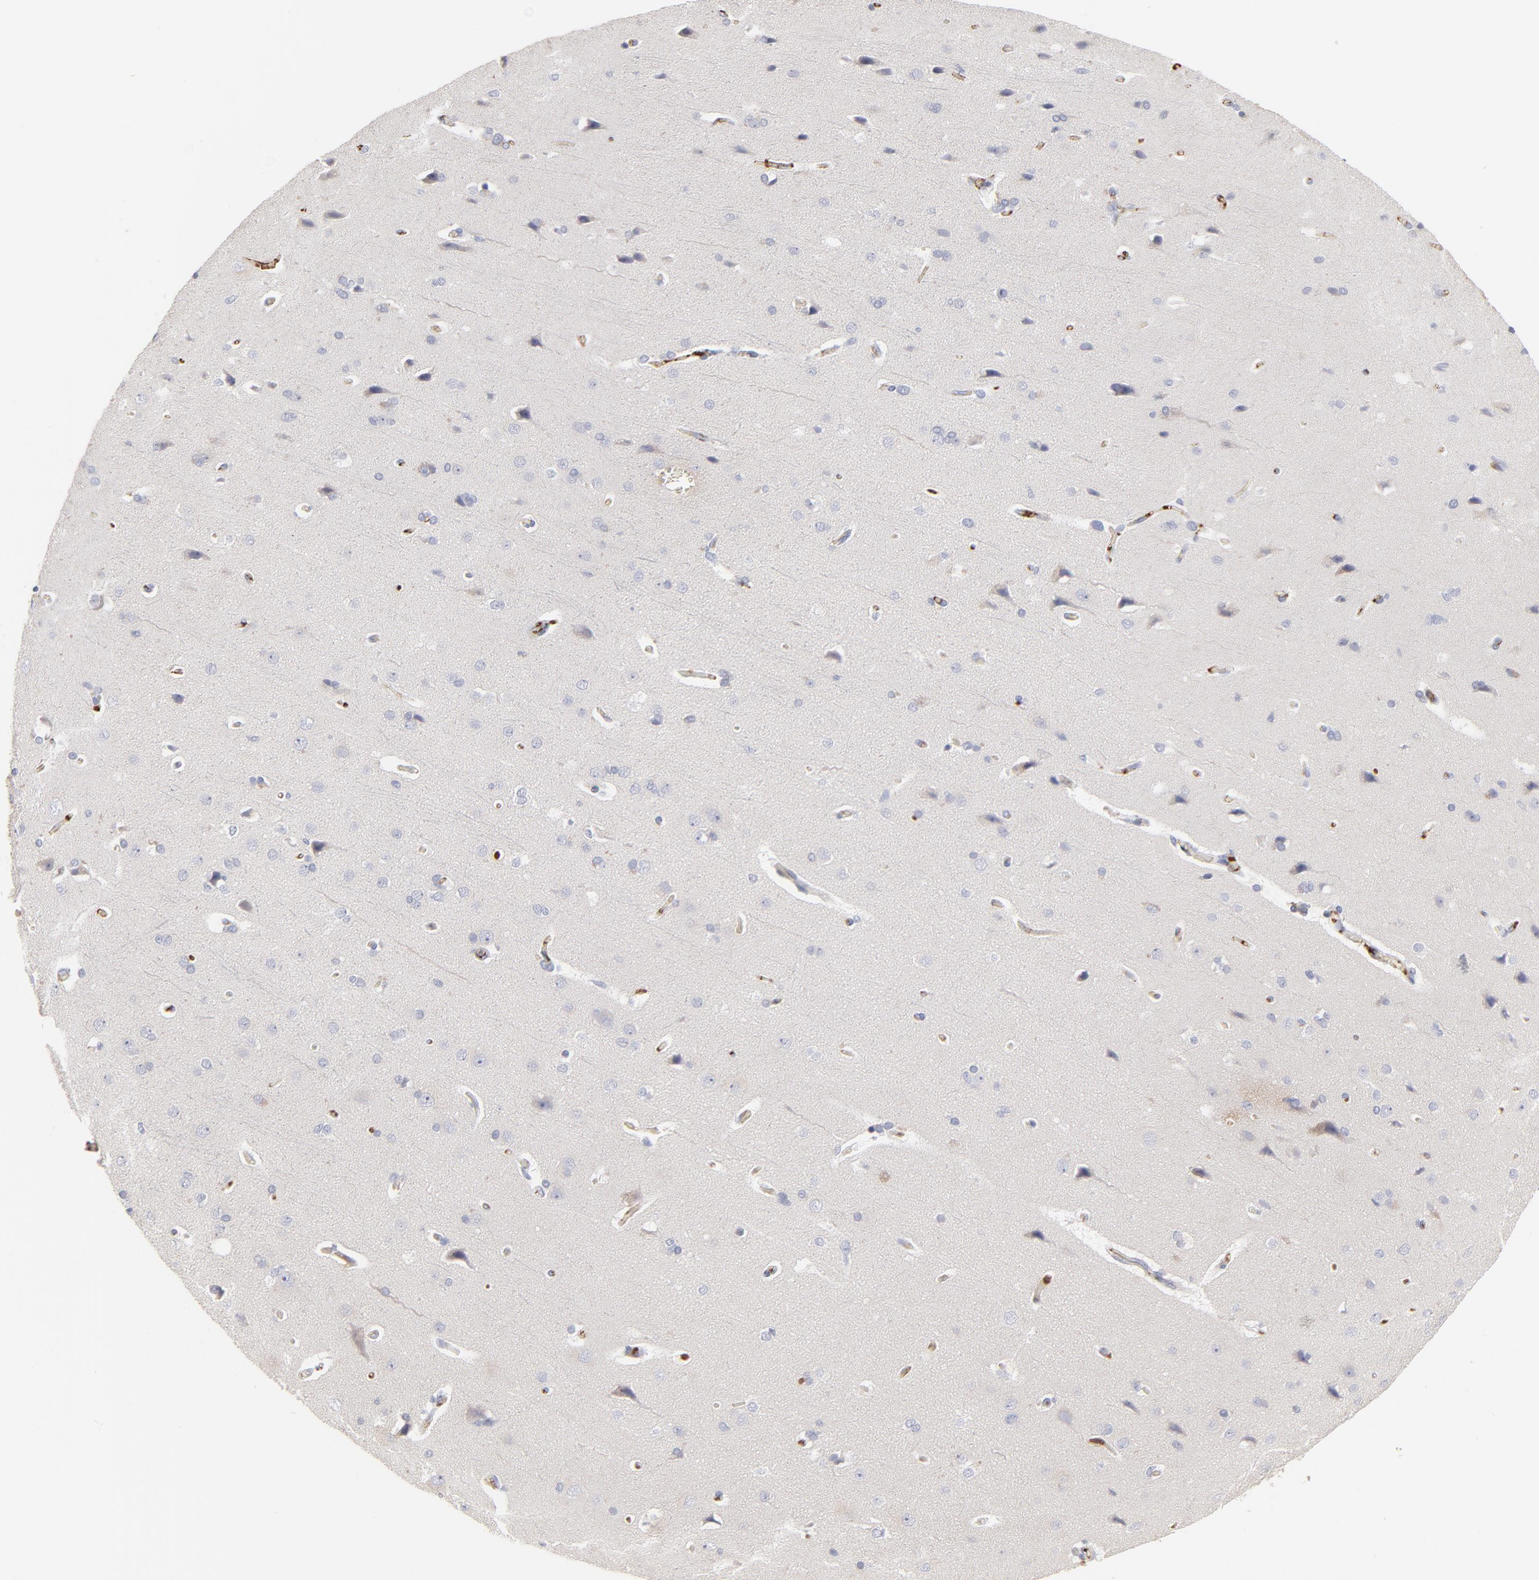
{"staining": {"intensity": "weak", "quantity": ">75%", "location": "cytoplasmic/membranous"}, "tissue": "cerebral cortex", "cell_type": "Endothelial cells", "image_type": "normal", "snomed": [{"axis": "morphology", "description": "Normal tissue, NOS"}, {"axis": "topography", "description": "Cerebral cortex"}], "caption": "Immunohistochemical staining of benign cerebral cortex demonstrates low levels of weak cytoplasmic/membranous positivity in approximately >75% of endothelial cells.", "gene": "CCR3", "patient": {"sex": "male", "age": 62}}